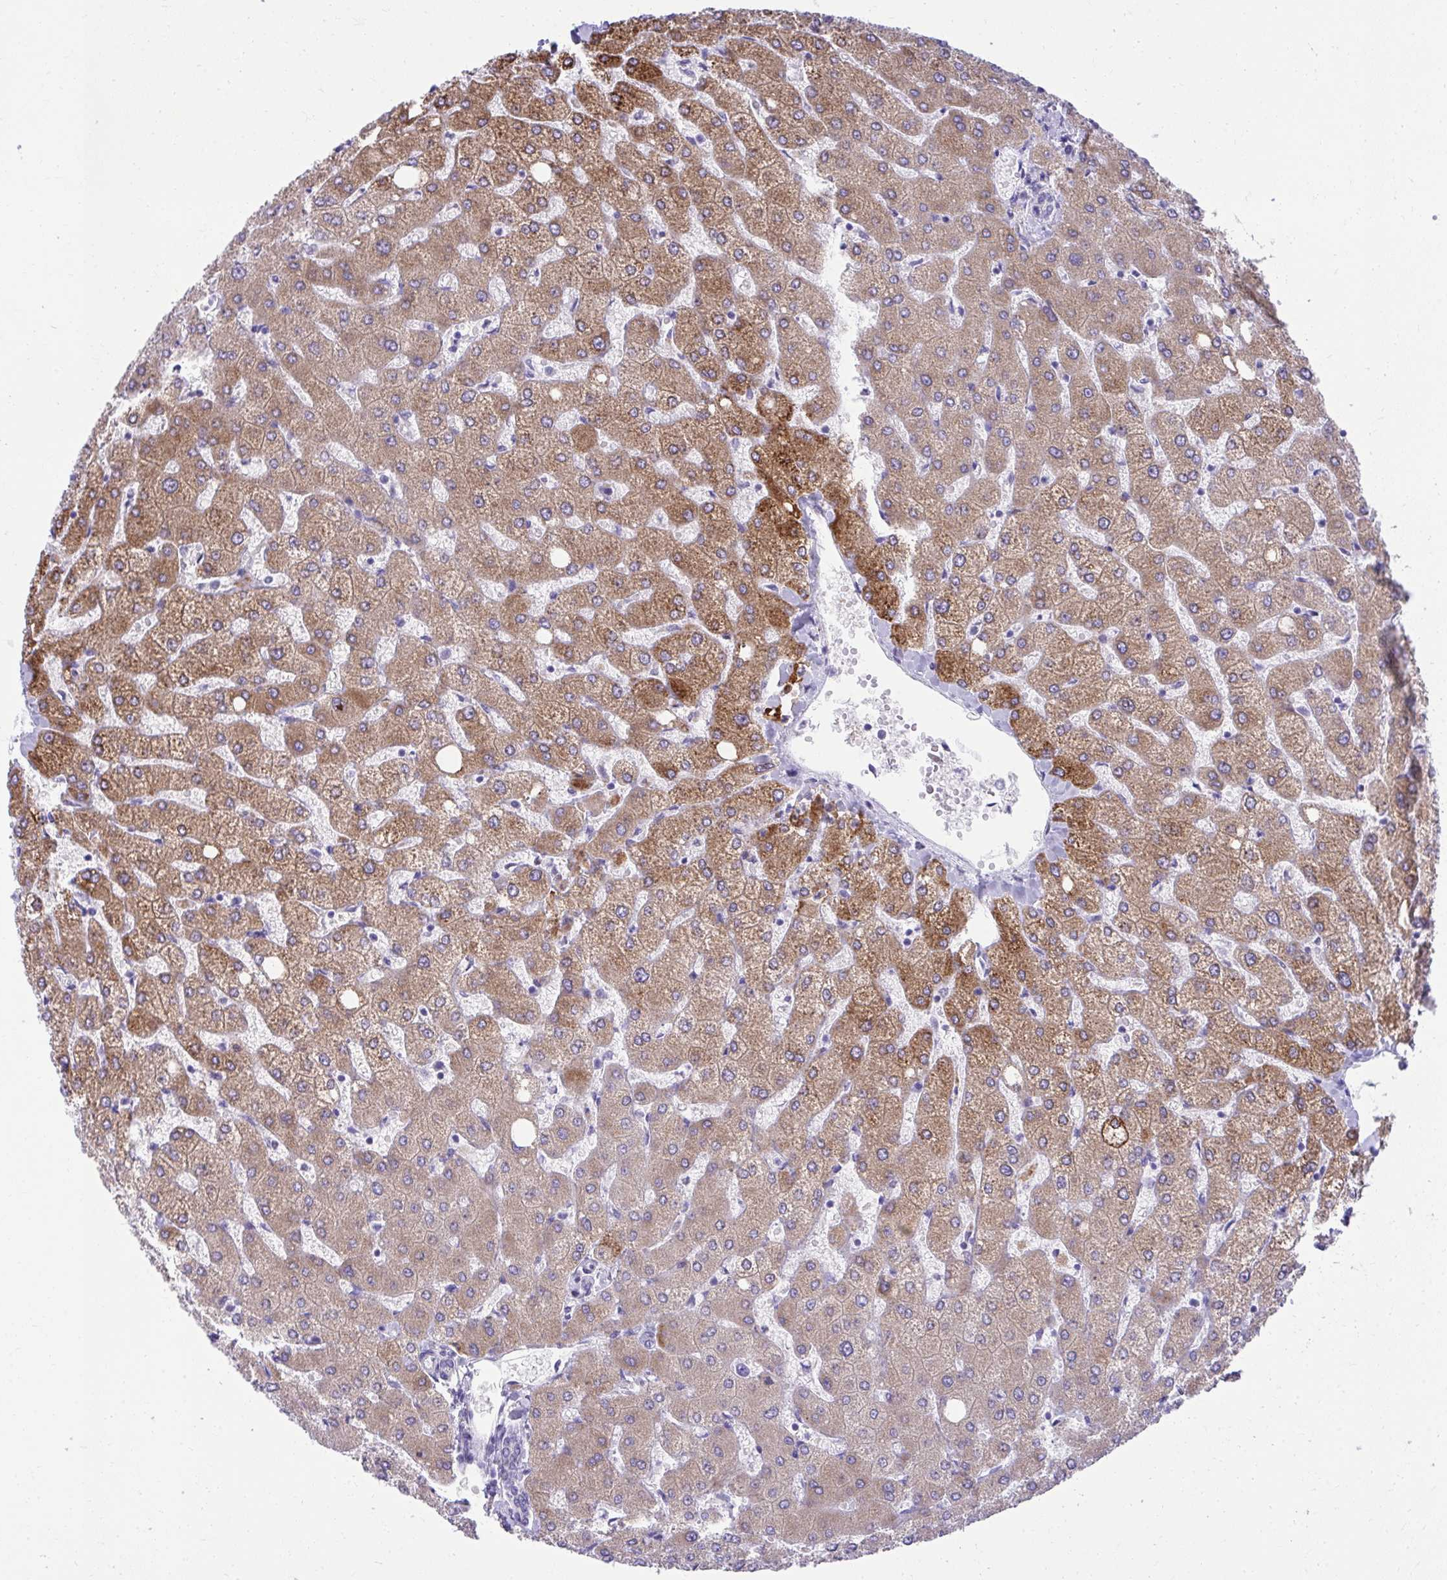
{"staining": {"intensity": "negative", "quantity": "none", "location": "none"}, "tissue": "liver", "cell_type": "Cholangiocytes", "image_type": "normal", "snomed": [{"axis": "morphology", "description": "Normal tissue, NOS"}, {"axis": "topography", "description": "Liver"}], "caption": "Unremarkable liver was stained to show a protein in brown. There is no significant expression in cholangiocytes.", "gene": "AIG1", "patient": {"sex": "female", "age": 54}}